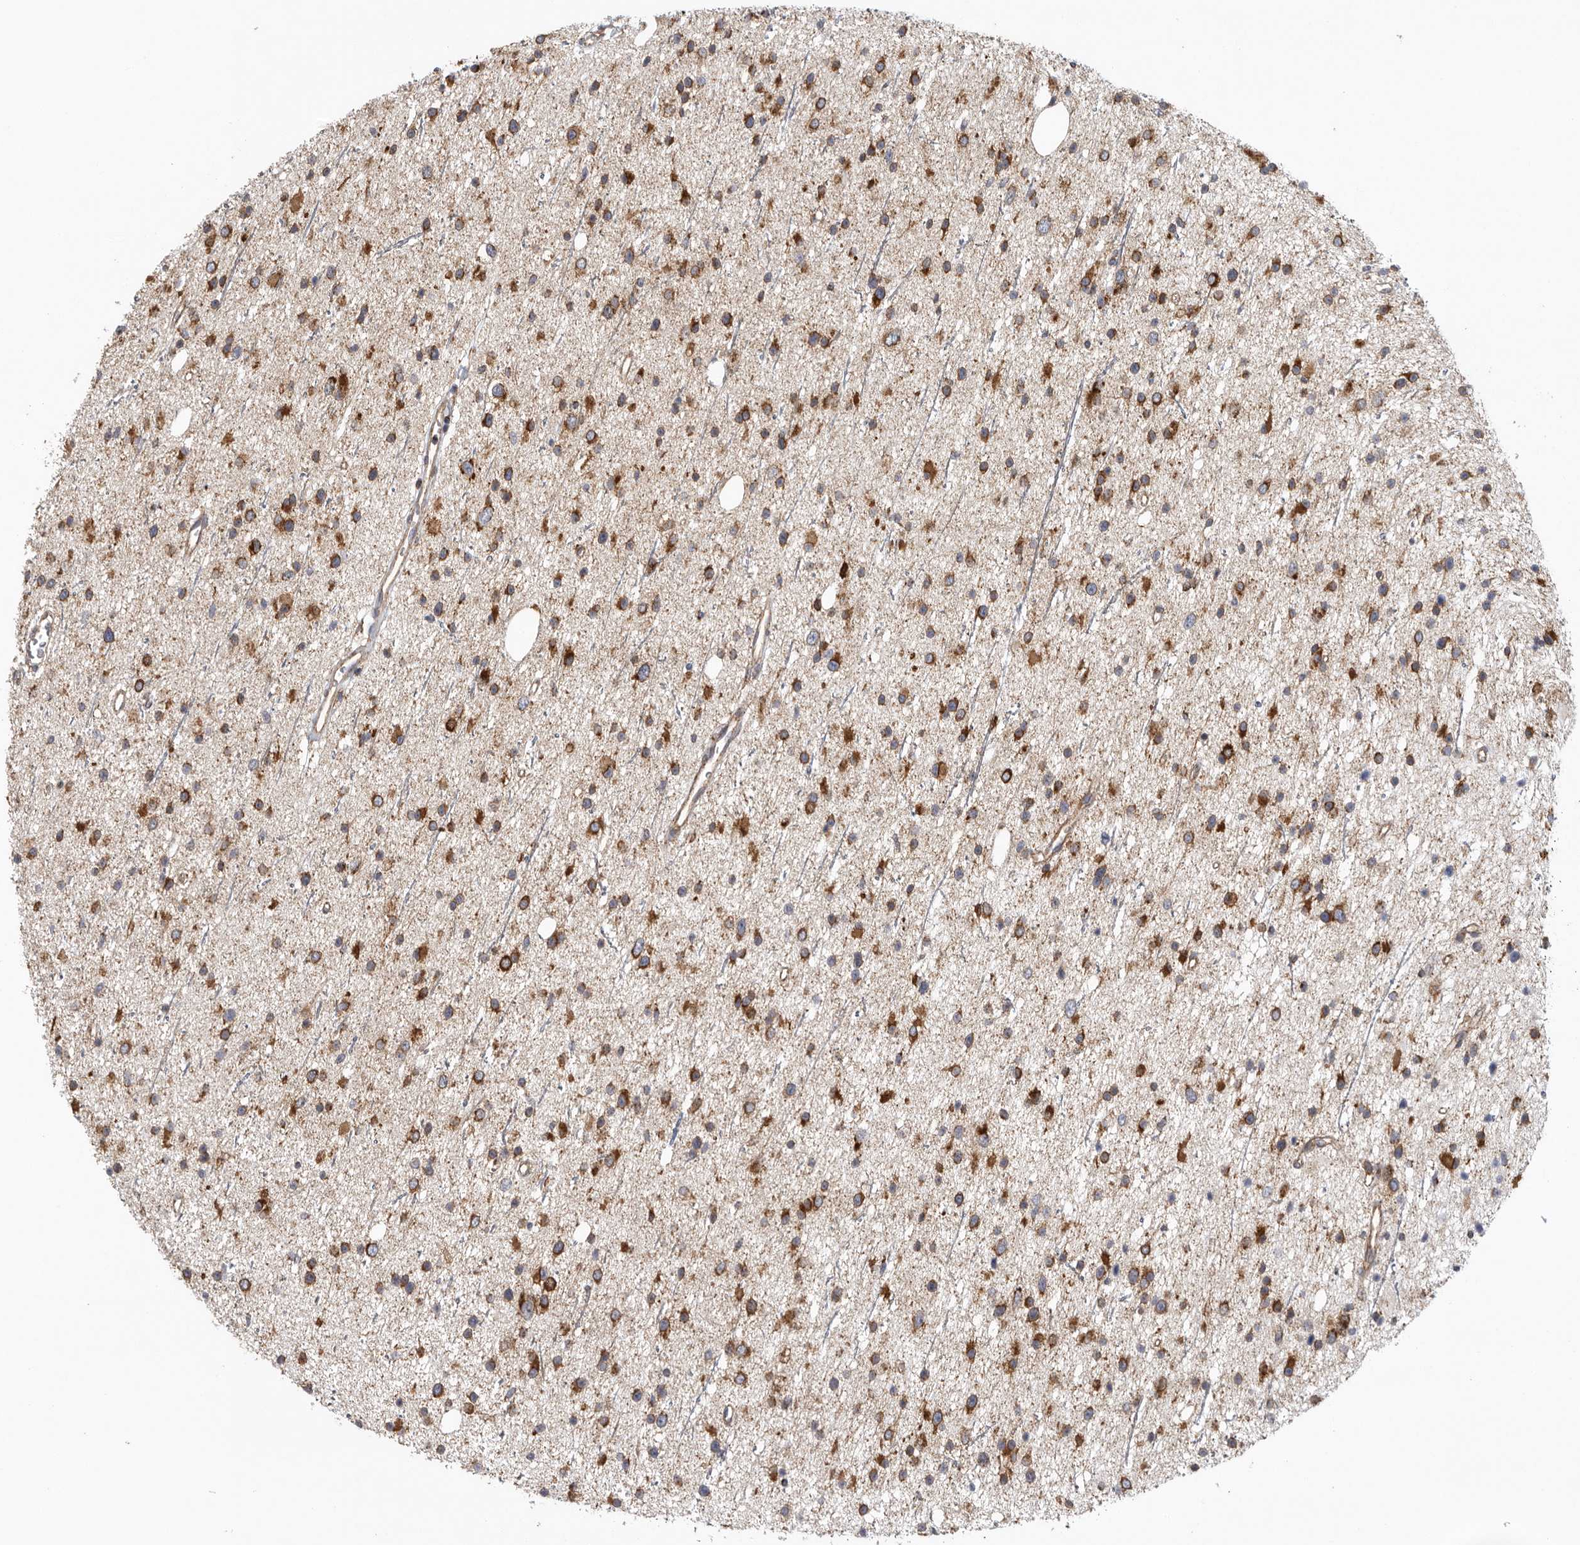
{"staining": {"intensity": "strong", "quantity": ">75%", "location": "cytoplasmic/membranous"}, "tissue": "glioma", "cell_type": "Tumor cells", "image_type": "cancer", "snomed": [{"axis": "morphology", "description": "Glioma, malignant, Low grade"}, {"axis": "topography", "description": "Cerebral cortex"}], "caption": "Protein staining exhibits strong cytoplasmic/membranous positivity in approximately >75% of tumor cells in low-grade glioma (malignant).", "gene": "FKBP8", "patient": {"sex": "female", "age": 39}}